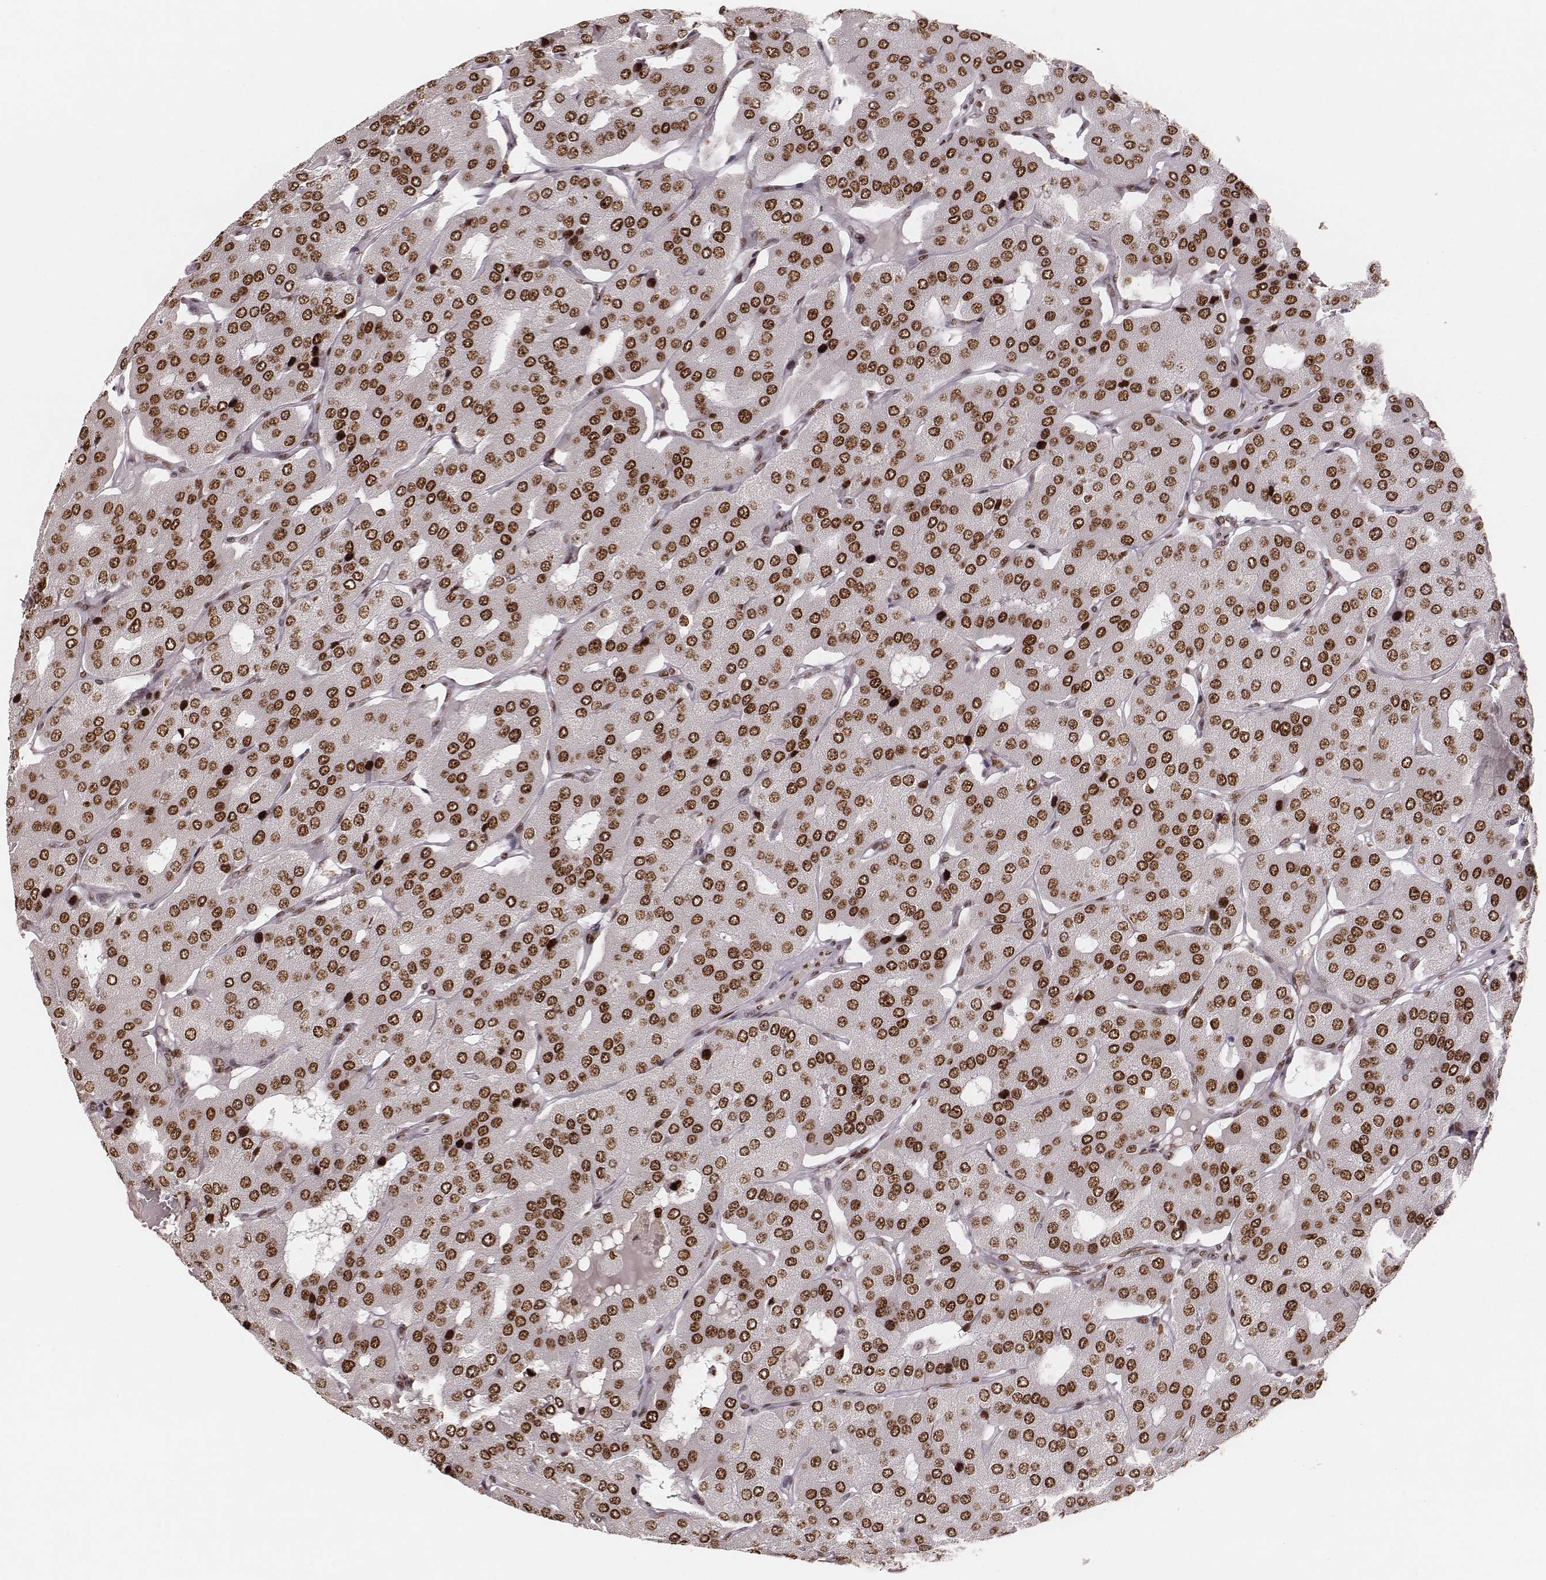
{"staining": {"intensity": "moderate", "quantity": ">75%", "location": "nuclear"}, "tissue": "parathyroid gland", "cell_type": "Glandular cells", "image_type": "normal", "snomed": [{"axis": "morphology", "description": "Normal tissue, NOS"}, {"axis": "morphology", "description": "Adenoma, NOS"}, {"axis": "topography", "description": "Parathyroid gland"}], "caption": "Glandular cells display medium levels of moderate nuclear positivity in about >75% of cells in normal human parathyroid gland.", "gene": "PARP1", "patient": {"sex": "female", "age": 86}}